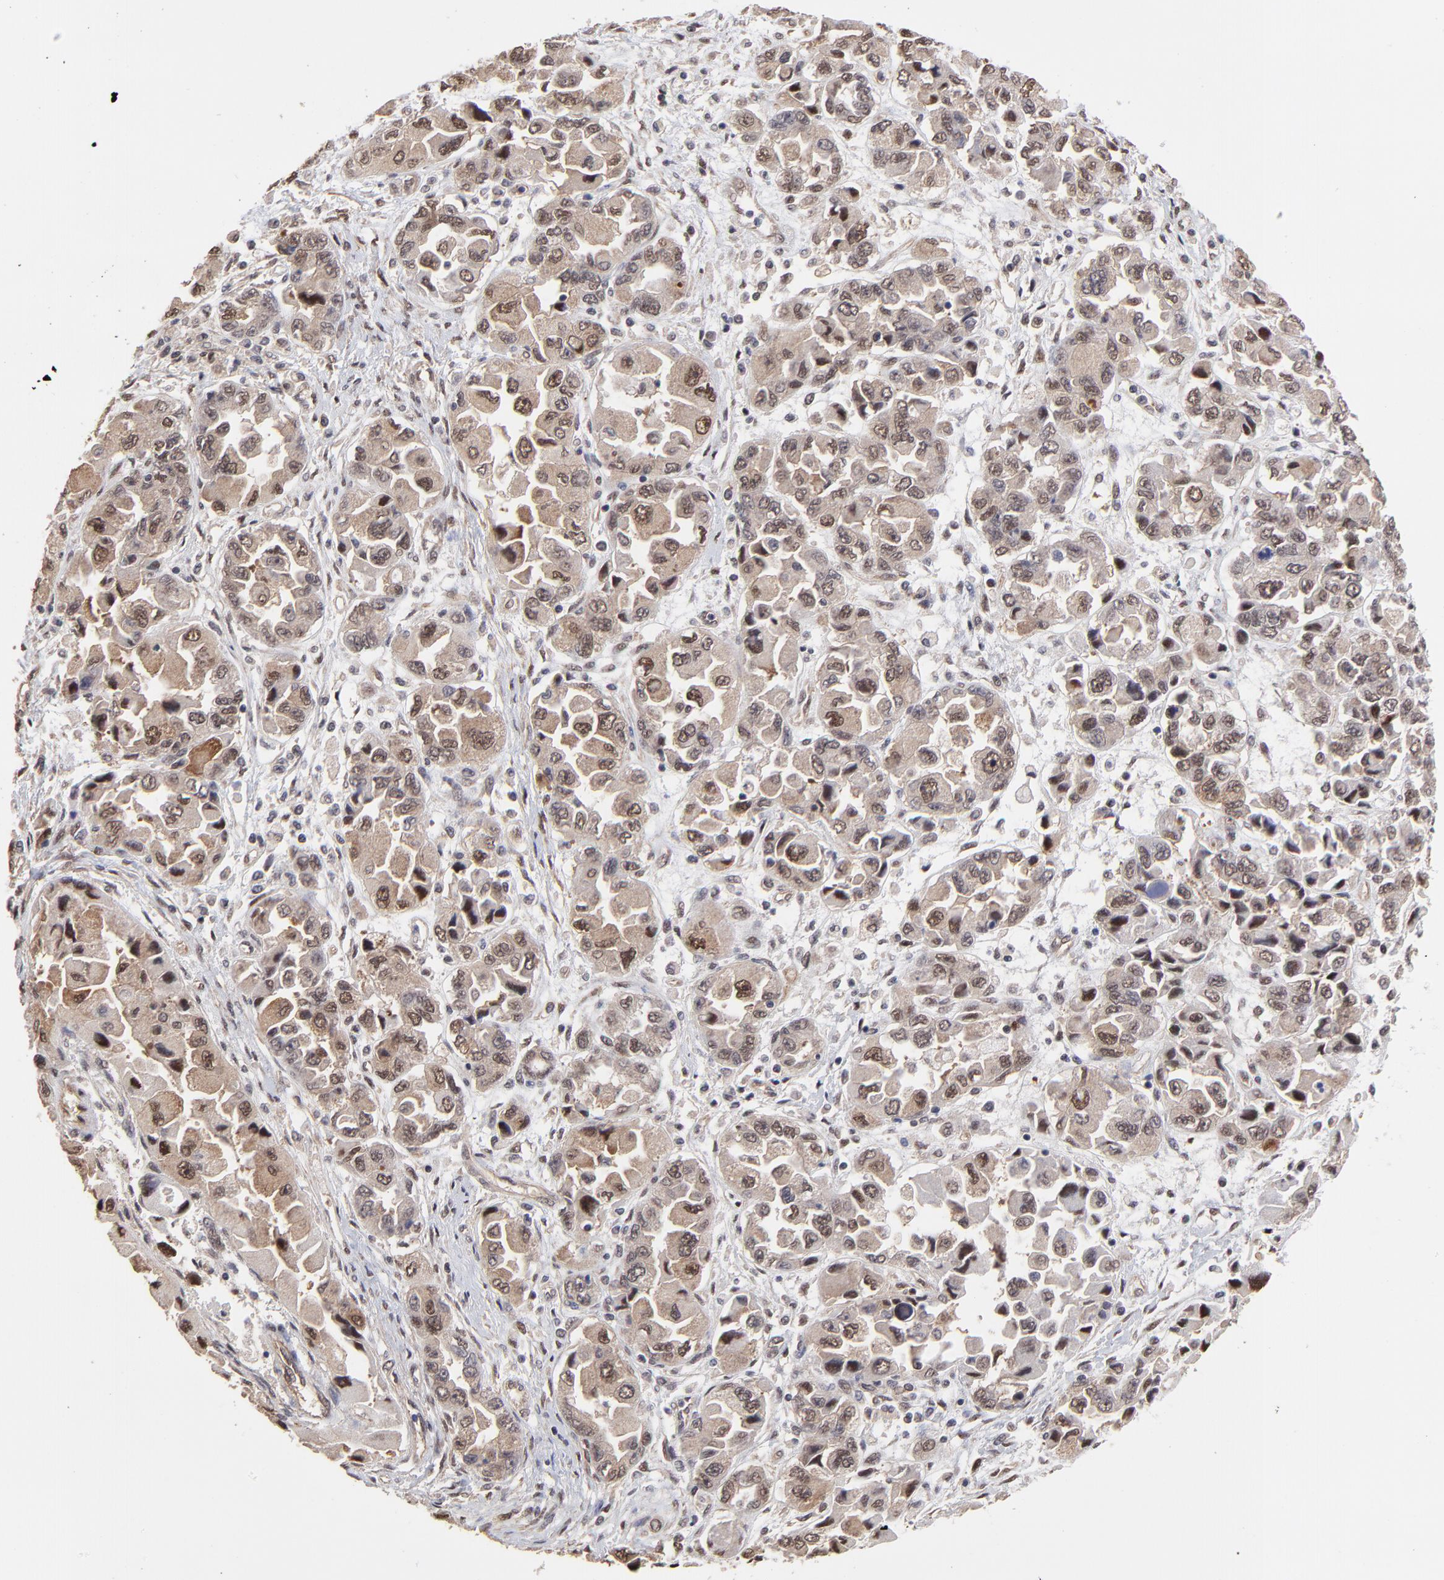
{"staining": {"intensity": "moderate", "quantity": "25%-75%", "location": "cytoplasmic/membranous,nuclear"}, "tissue": "ovarian cancer", "cell_type": "Tumor cells", "image_type": "cancer", "snomed": [{"axis": "morphology", "description": "Cystadenocarcinoma, serous, NOS"}, {"axis": "topography", "description": "Ovary"}], "caption": "Immunohistochemical staining of human serous cystadenocarcinoma (ovarian) exhibits medium levels of moderate cytoplasmic/membranous and nuclear positivity in about 25%-75% of tumor cells.", "gene": "PSMD14", "patient": {"sex": "female", "age": 84}}